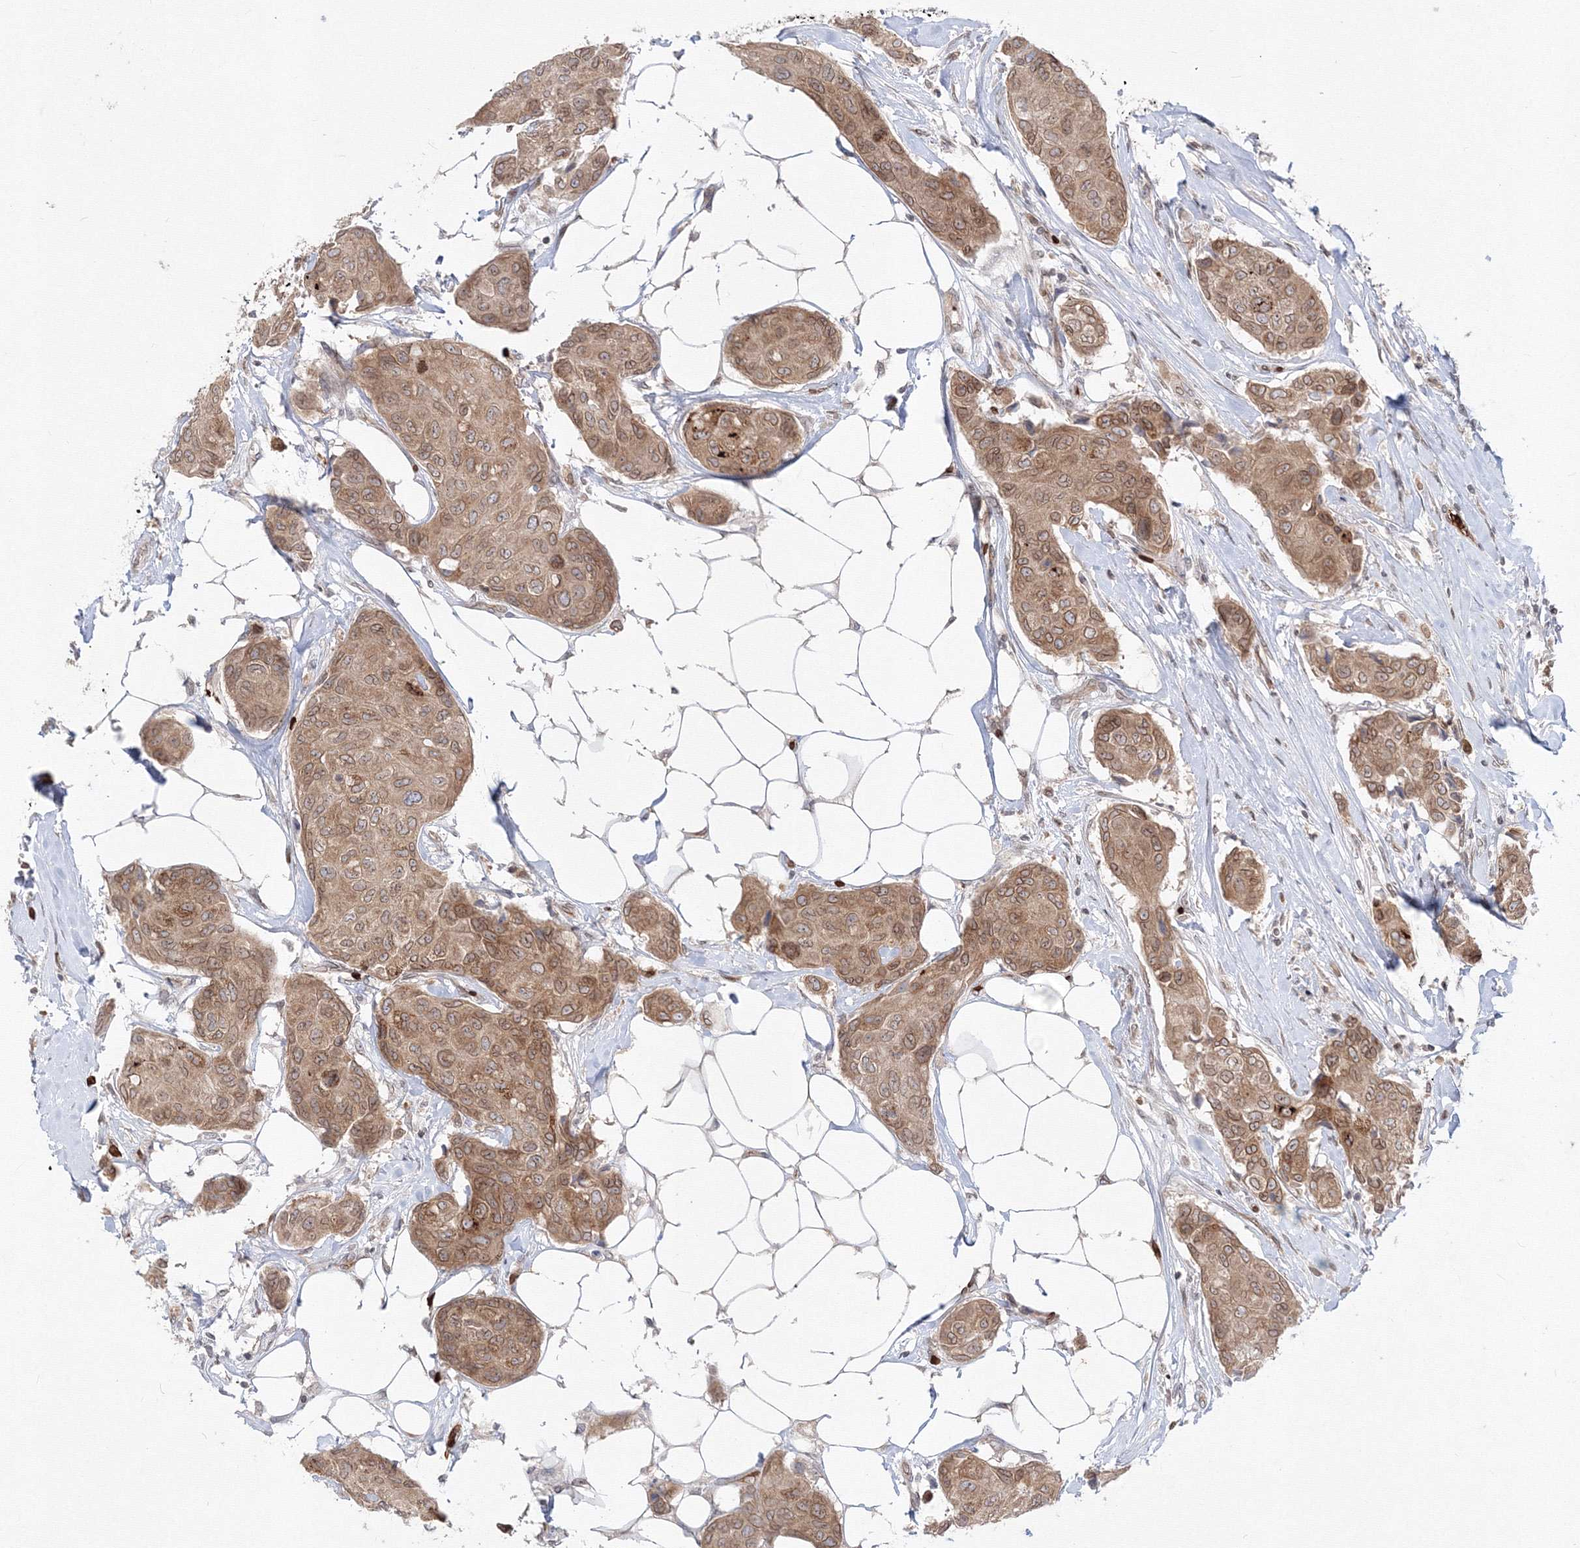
{"staining": {"intensity": "moderate", "quantity": "25%-75%", "location": "cytoplasmic/membranous,nuclear"}, "tissue": "breast cancer", "cell_type": "Tumor cells", "image_type": "cancer", "snomed": [{"axis": "morphology", "description": "Duct carcinoma"}, {"axis": "topography", "description": "Breast"}], "caption": "Protein expression analysis of breast cancer (intraductal carcinoma) displays moderate cytoplasmic/membranous and nuclear expression in approximately 25%-75% of tumor cells.", "gene": "DNAJB2", "patient": {"sex": "female", "age": 80}}